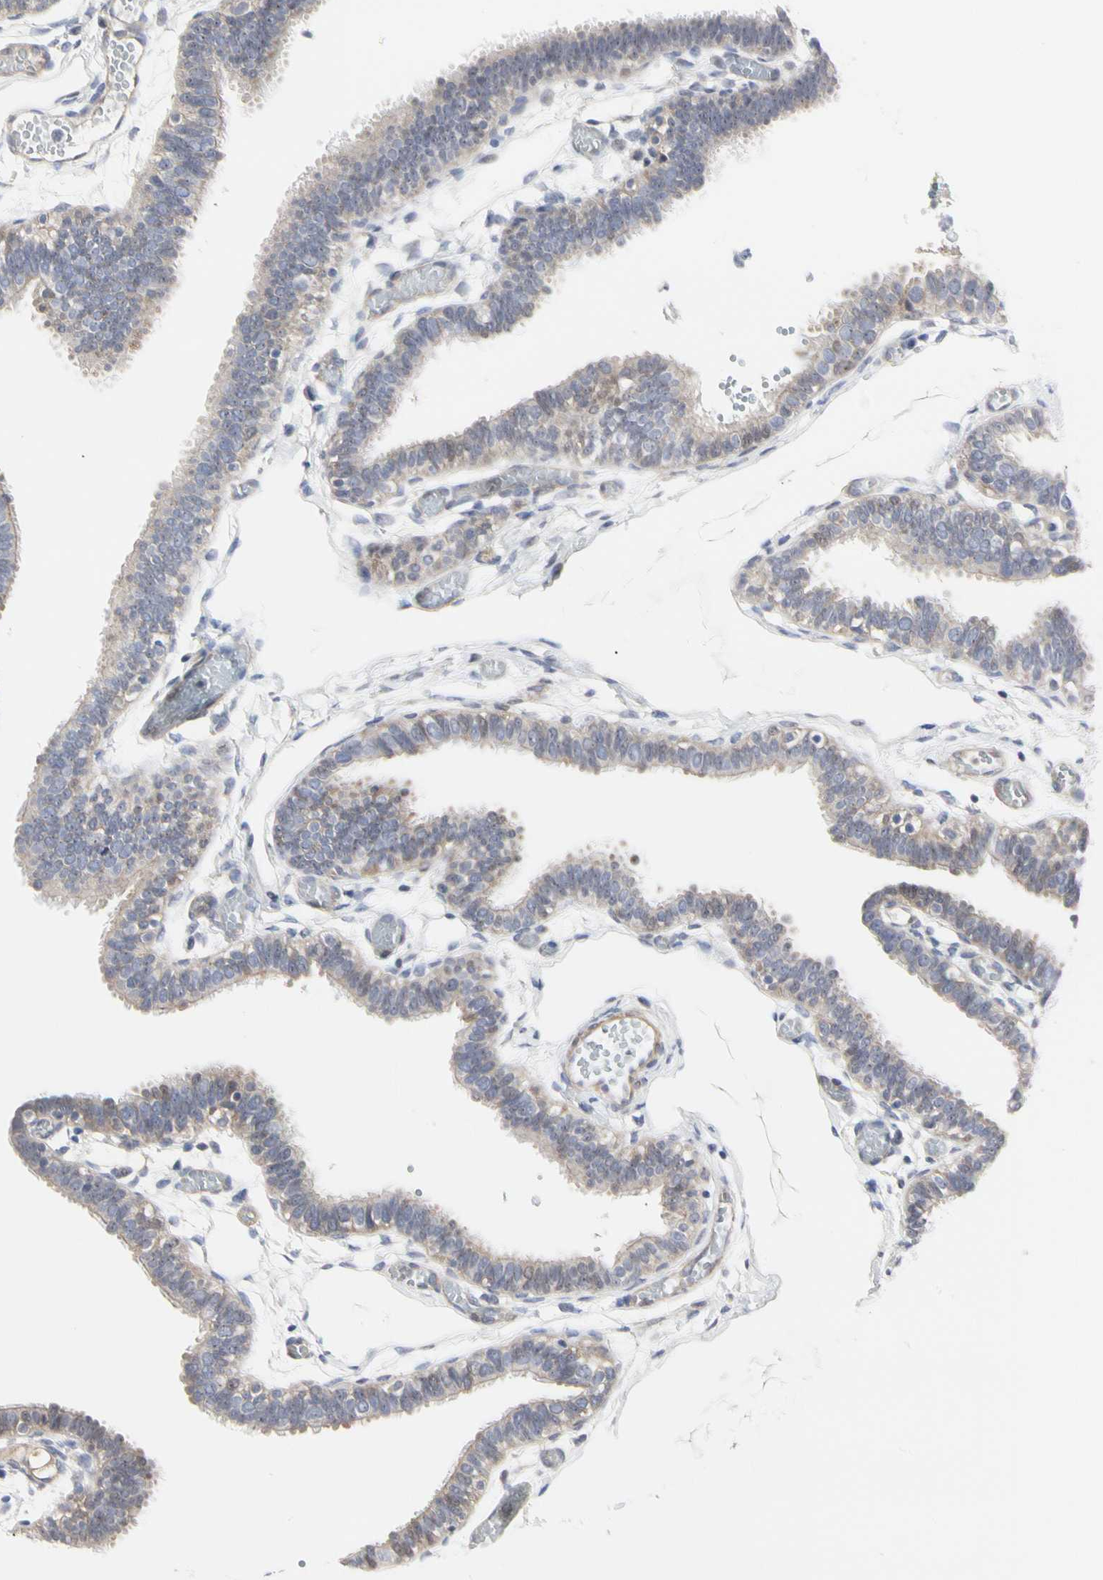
{"staining": {"intensity": "weak", "quantity": "25%-75%", "location": "cytoplasmic/membranous"}, "tissue": "fallopian tube", "cell_type": "Glandular cells", "image_type": "normal", "snomed": [{"axis": "morphology", "description": "Normal tissue, NOS"}, {"axis": "topography", "description": "Fallopian tube"}], "caption": "This micrograph exhibits immunohistochemistry staining of normal fallopian tube, with low weak cytoplasmic/membranous positivity in approximately 25%-75% of glandular cells.", "gene": "SHANK2", "patient": {"sex": "female", "age": 29}}